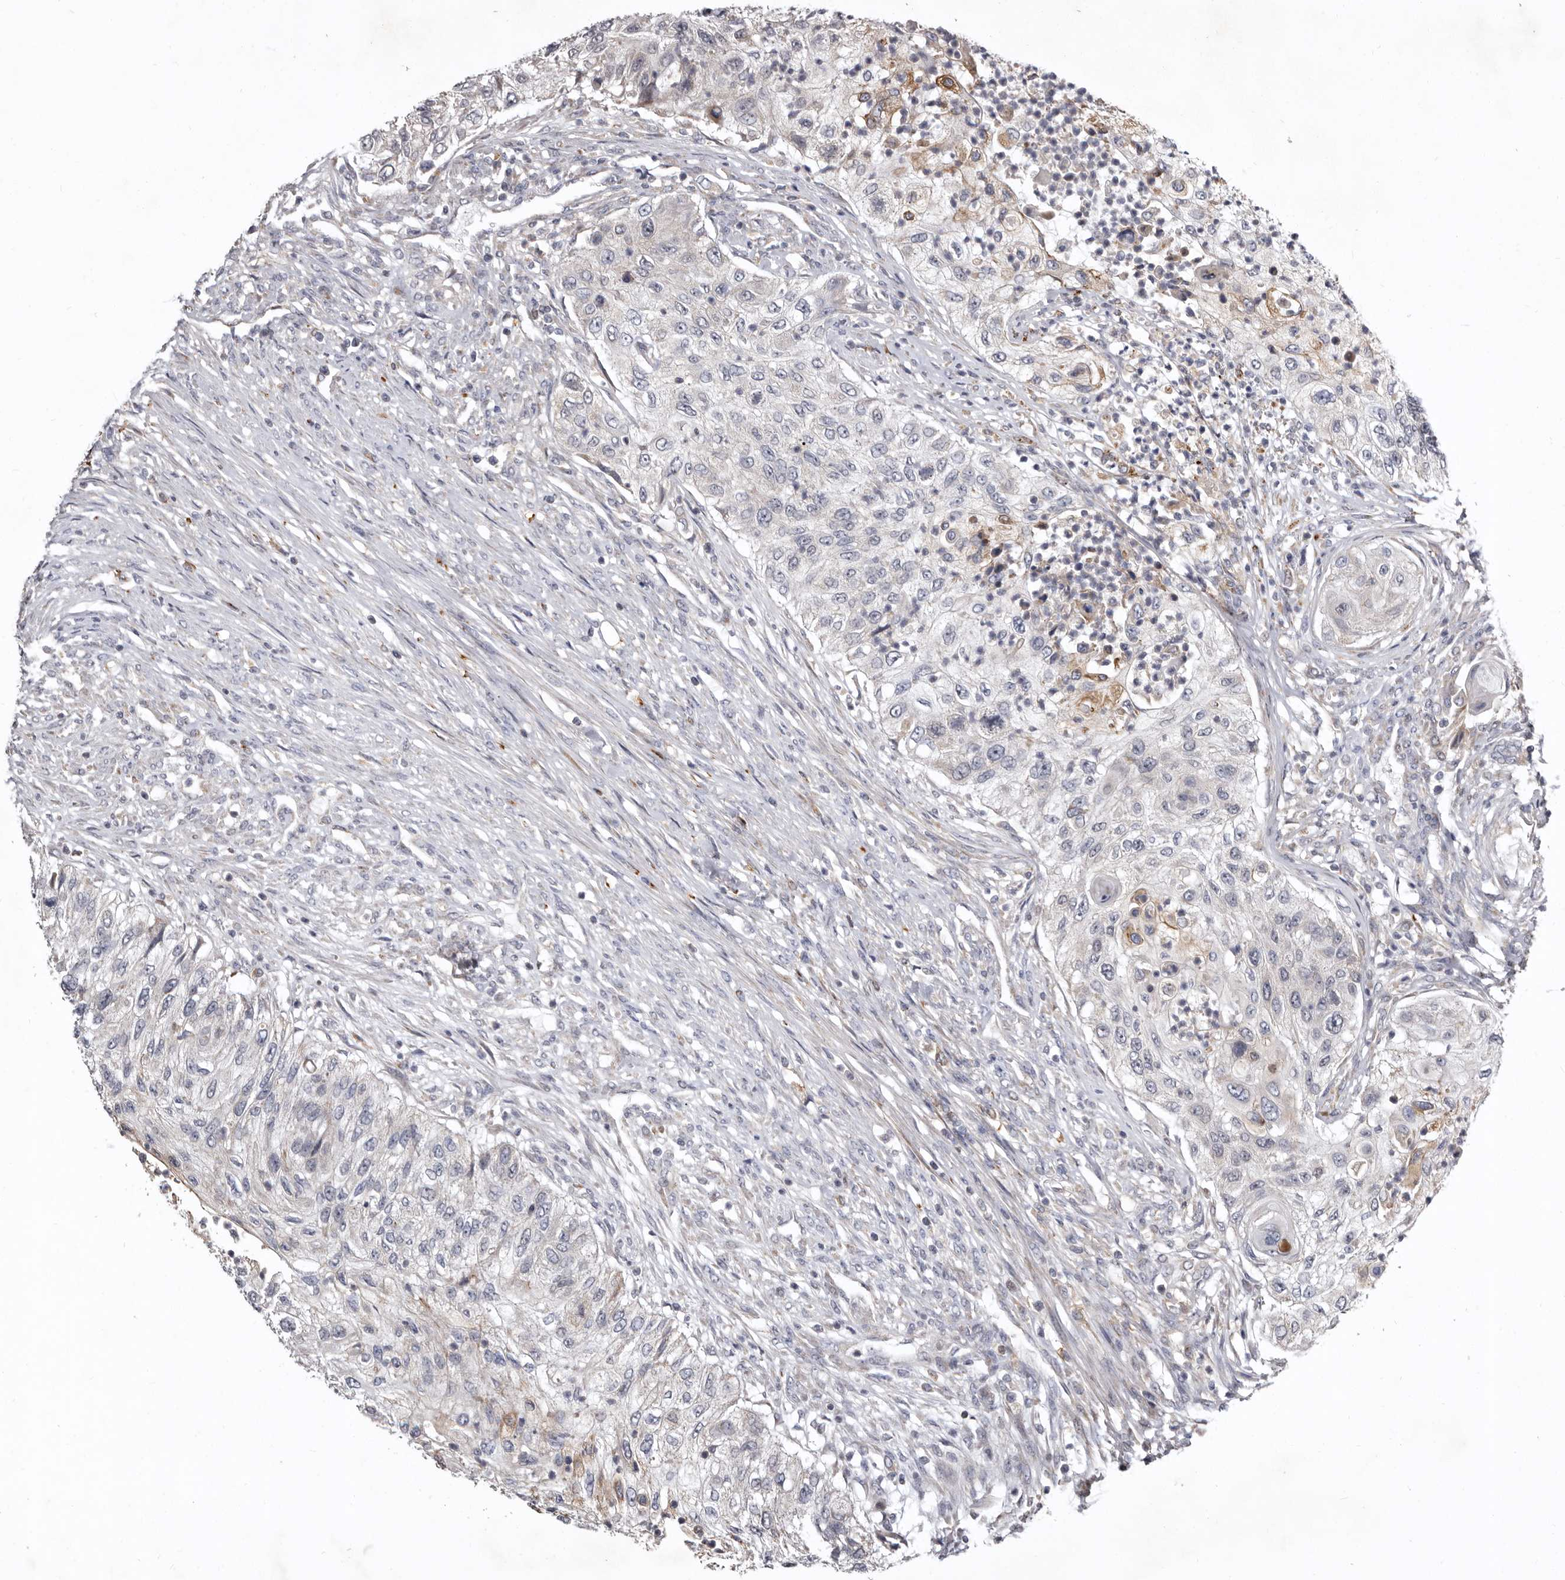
{"staining": {"intensity": "negative", "quantity": "none", "location": "none"}, "tissue": "urothelial cancer", "cell_type": "Tumor cells", "image_type": "cancer", "snomed": [{"axis": "morphology", "description": "Urothelial carcinoma, High grade"}, {"axis": "topography", "description": "Urinary bladder"}], "caption": "Immunohistochemistry histopathology image of neoplastic tissue: human high-grade urothelial carcinoma stained with DAB (3,3'-diaminobenzidine) exhibits no significant protein staining in tumor cells.", "gene": "SMC4", "patient": {"sex": "female", "age": 60}}